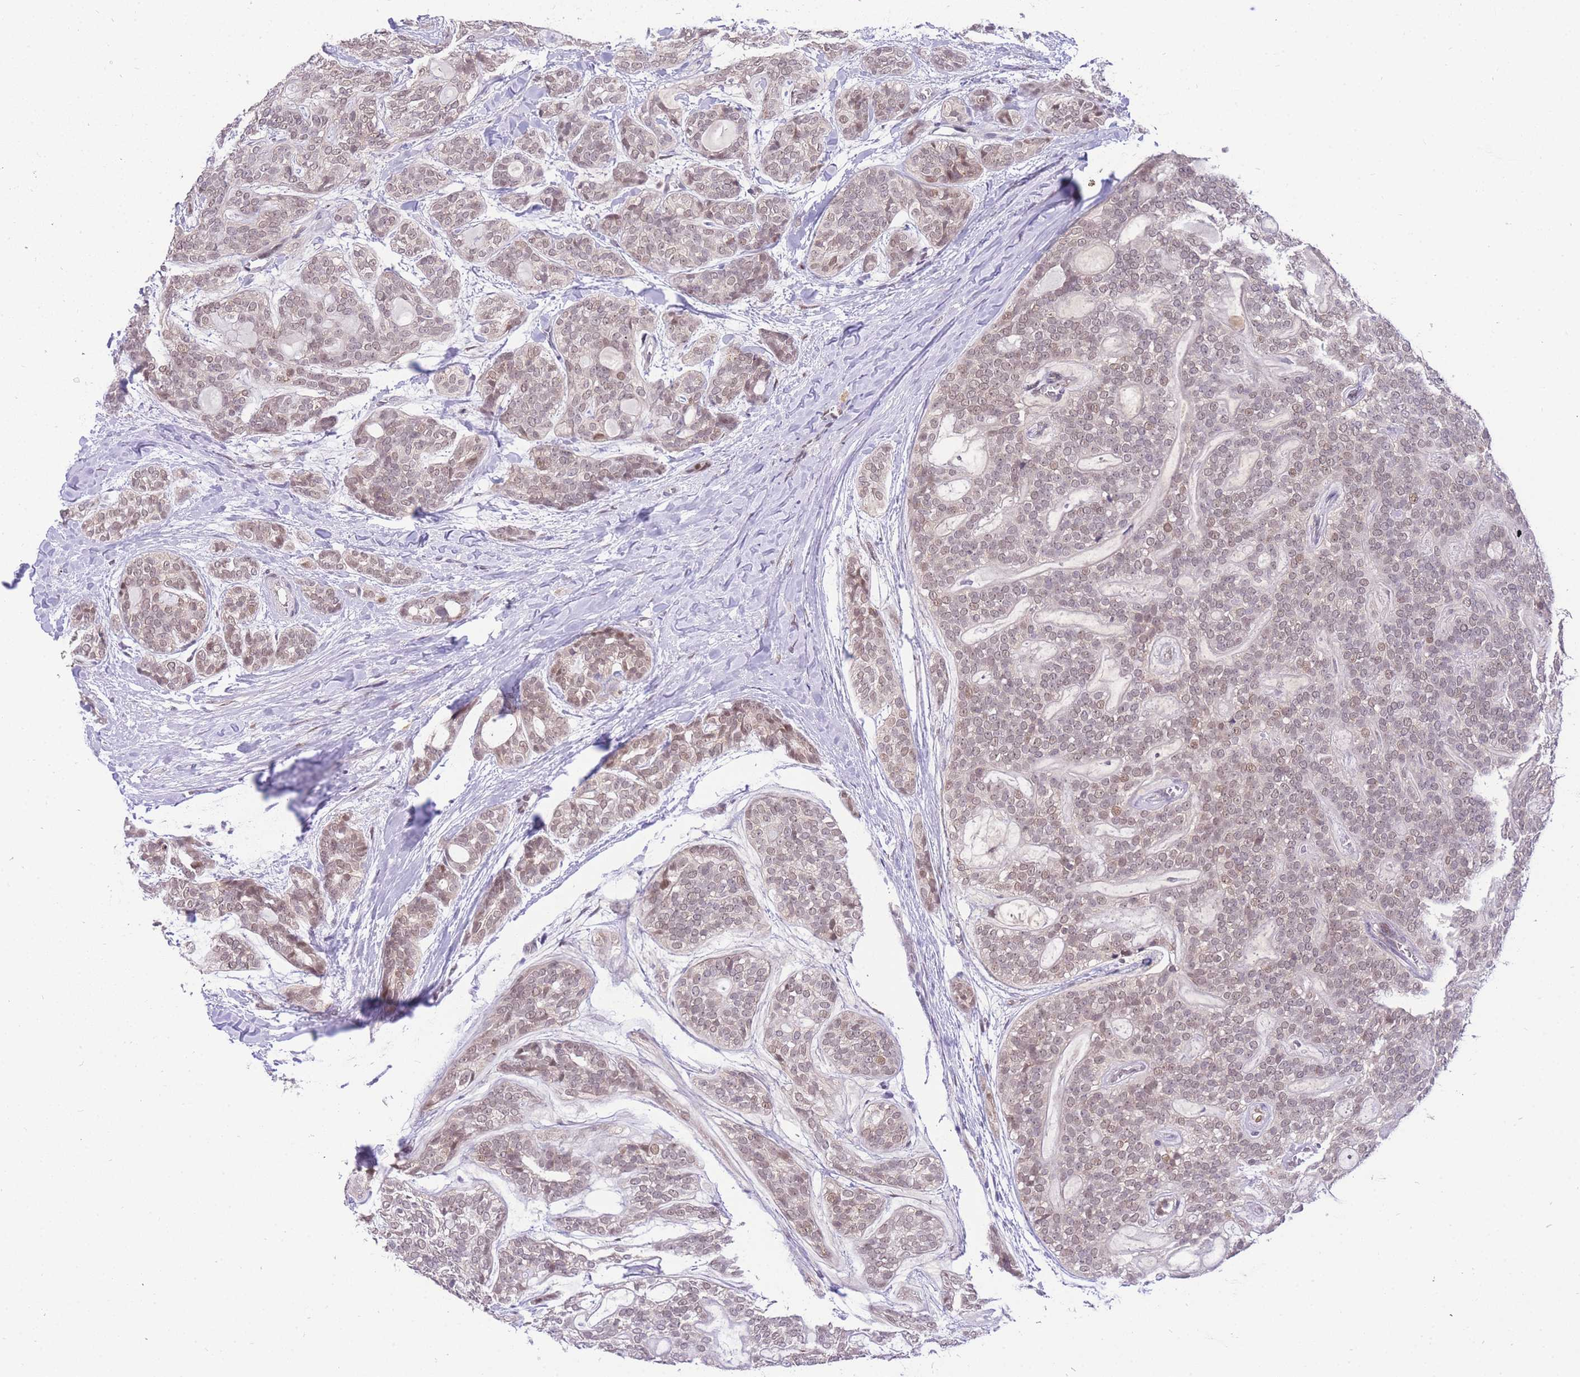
{"staining": {"intensity": "weak", "quantity": "25%-75%", "location": "nuclear"}, "tissue": "head and neck cancer", "cell_type": "Tumor cells", "image_type": "cancer", "snomed": [{"axis": "morphology", "description": "Adenocarcinoma, NOS"}, {"axis": "topography", "description": "Head-Neck"}], "caption": "Human head and neck adenocarcinoma stained for a protein (brown) demonstrates weak nuclear positive positivity in about 25%-75% of tumor cells.", "gene": "PUS10", "patient": {"sex": "male", "age": 66}}